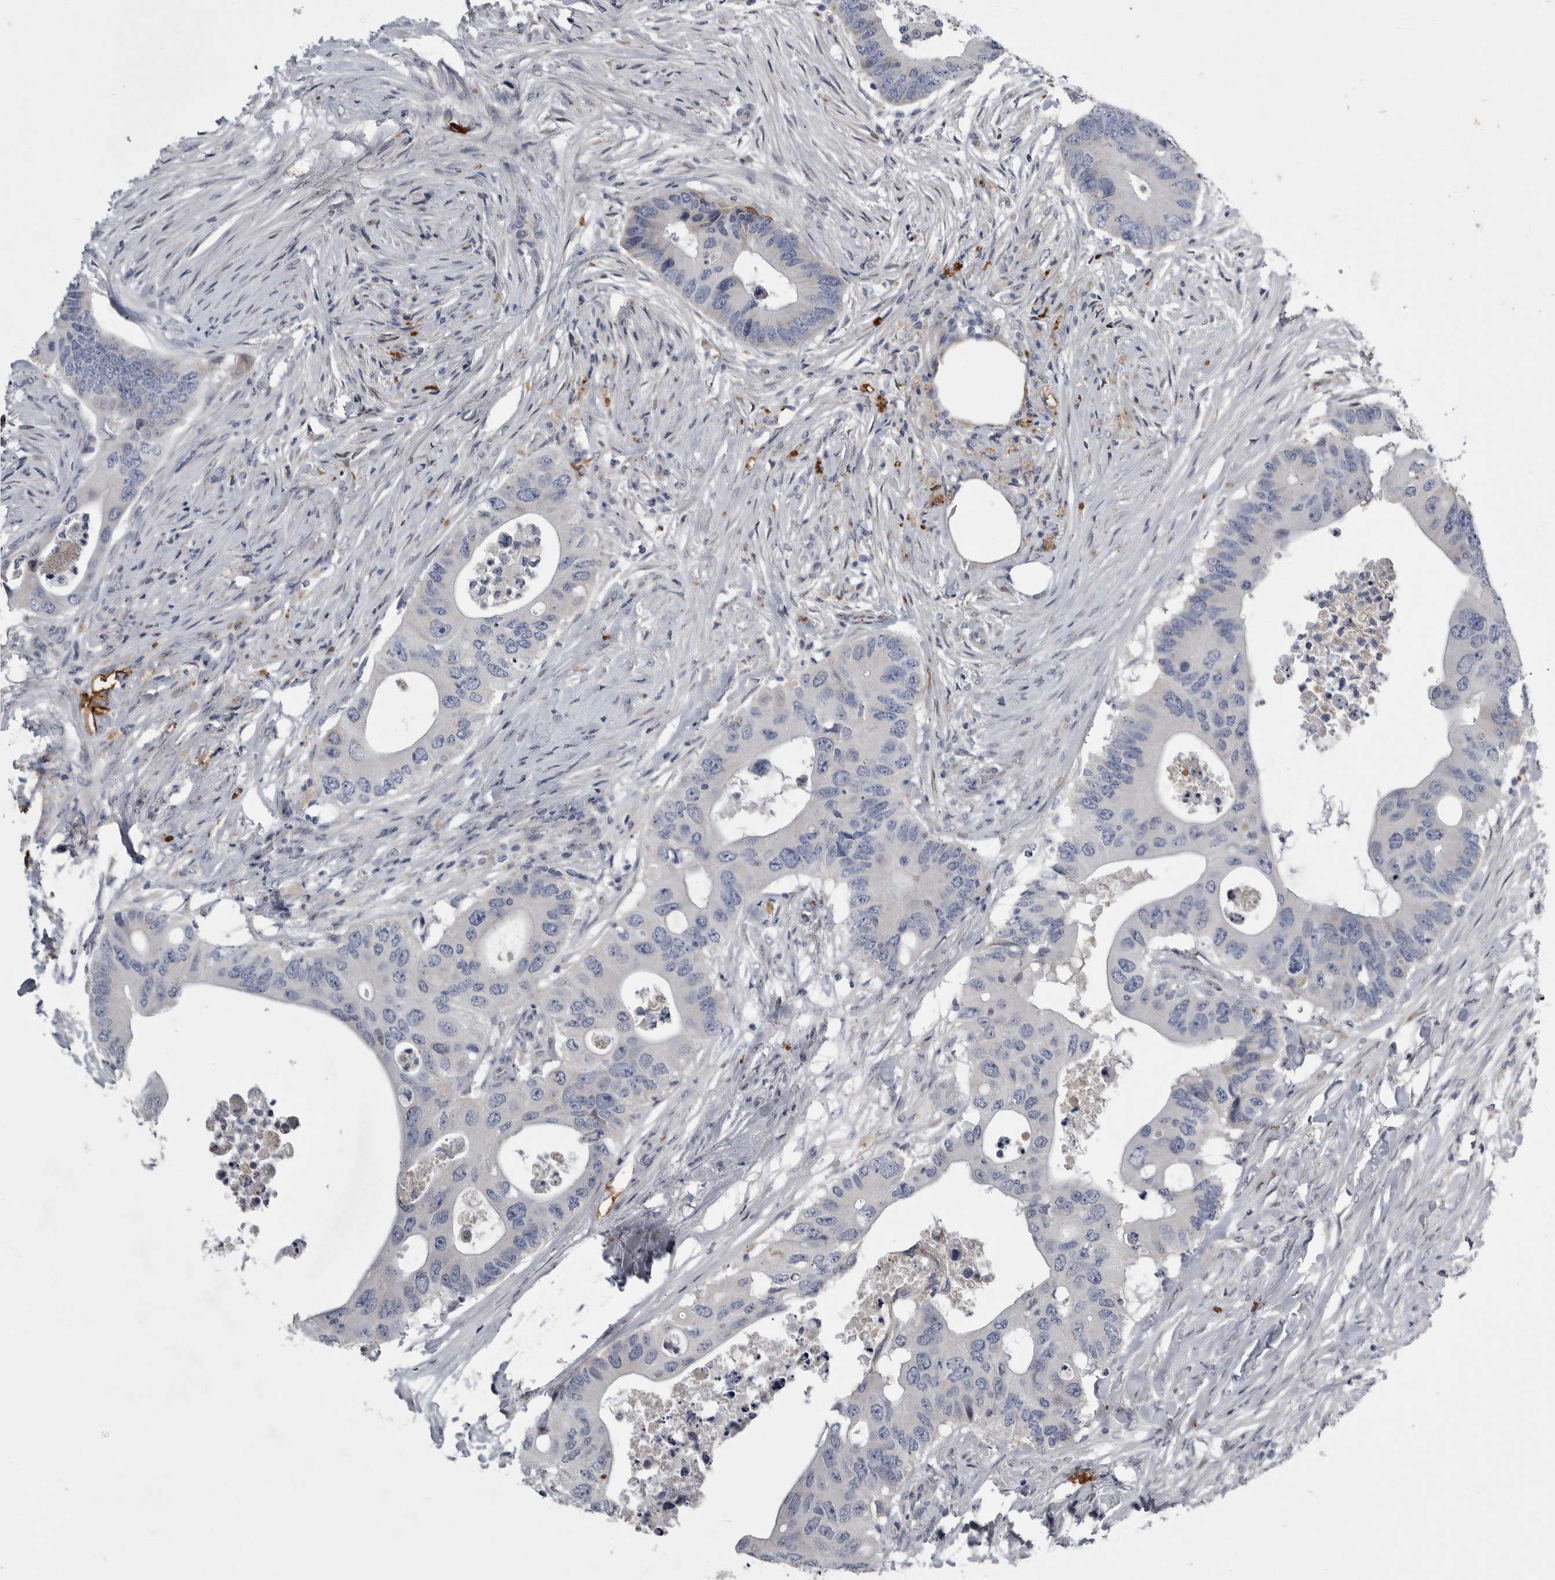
{"staining": {"intensity": "negative", "quantity": "none", "location": "none"}, "tissue": "colorectal cancer", "cell_type": "Tumor cells", "image_type": "cancer", "snomed": [{"axis": "morphology", "description": "Adenocarcinoma, NOS"}, {"axis": "topography", "description": "Colon"}], "caption": "Tumor cells show no significant protein staining in colorectal cancer (adenocarcinoma). (DAB (3,3'-diaminobenzidine) immunohistochemistry (IHC) with hematoxylin counter stain).", "gene": "CRP", "patient": {"sex": "male", "age": 71}}